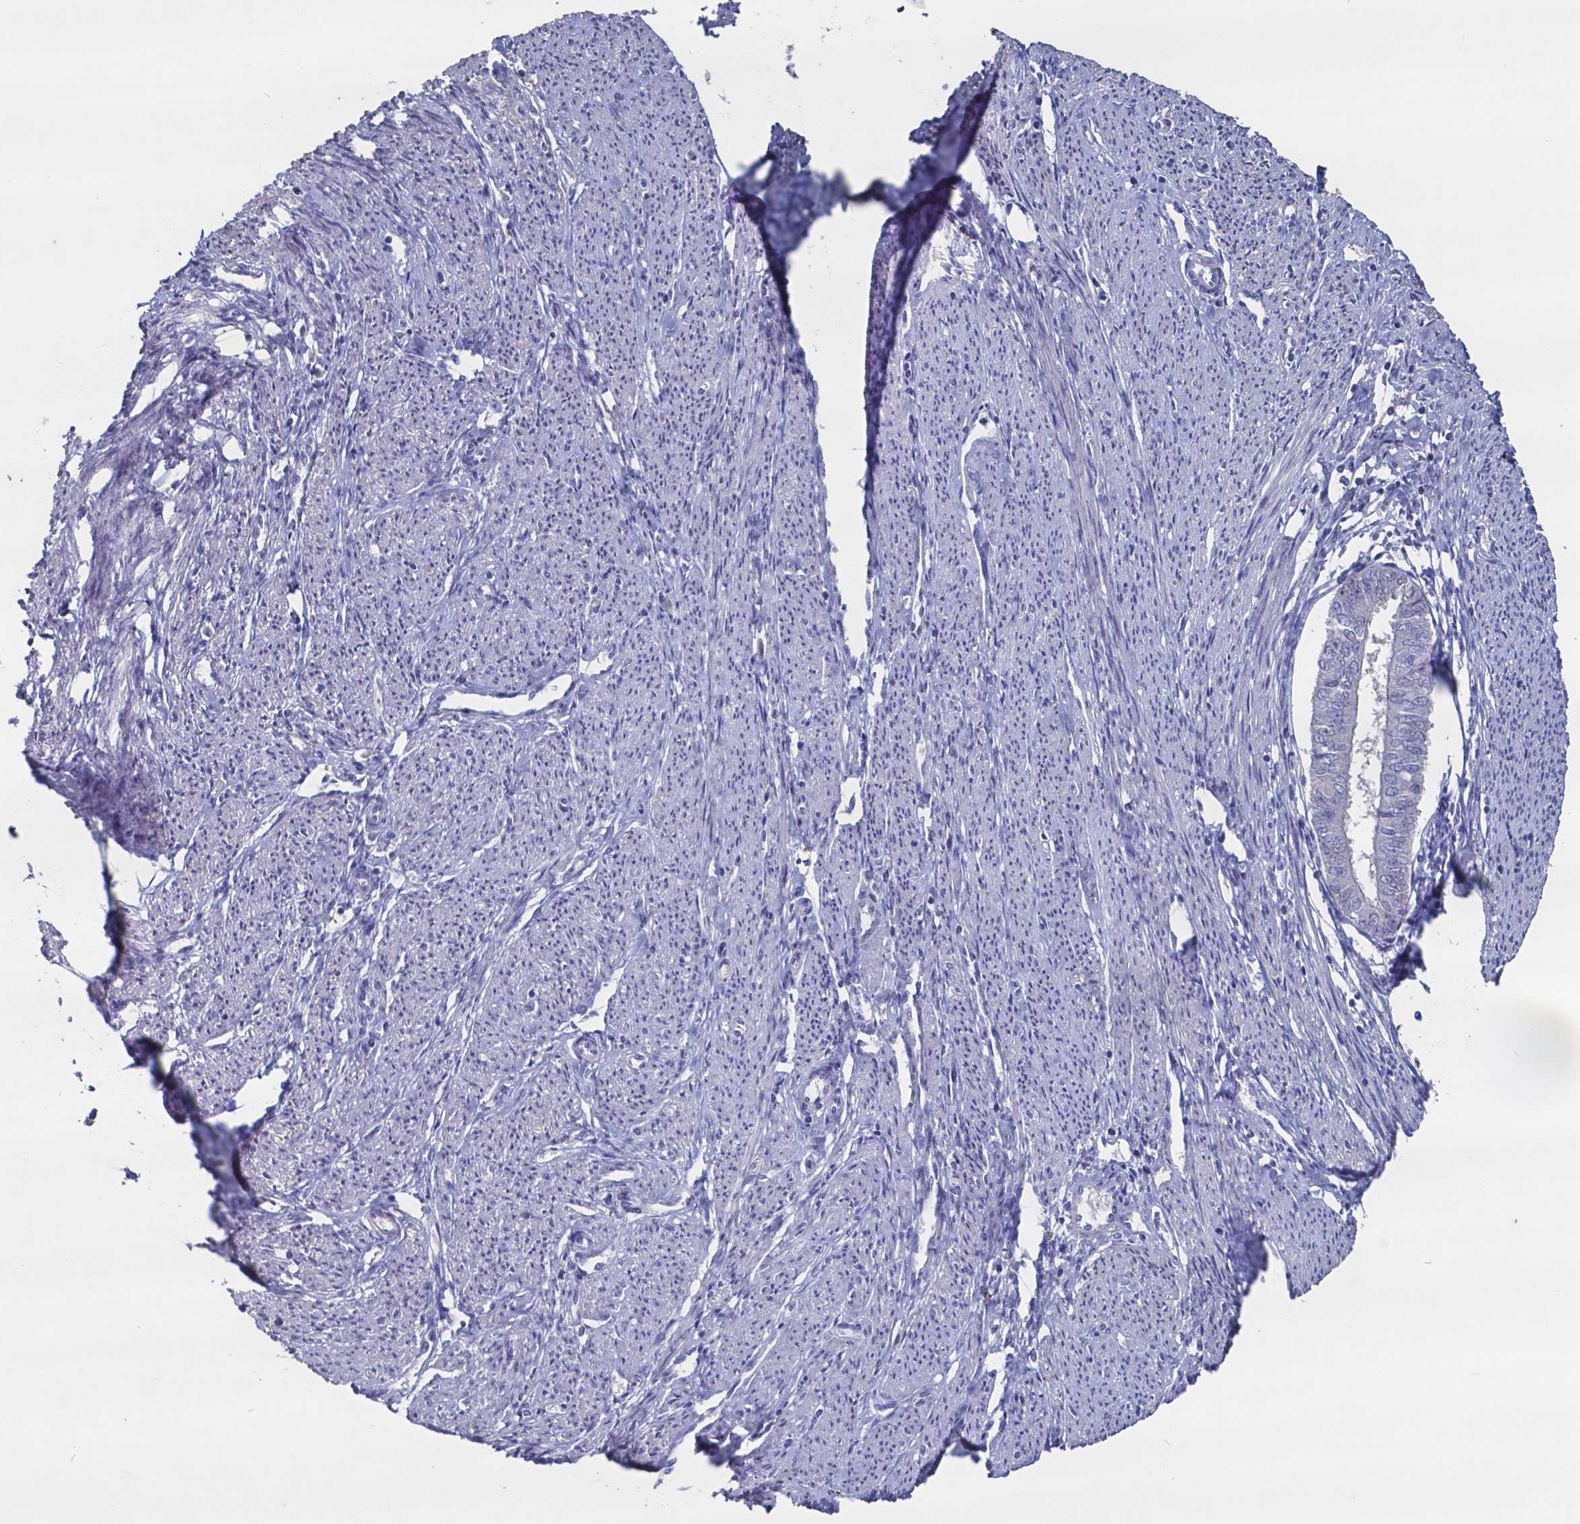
{"staining": {"intensity": "negative", "quantity": "none", "location": "none"}, "tissue": "endometrial cancer", "cell_type": "Tumor cells", "image_type": "cancer", "snomed": [{"axis": "morphology", "description": "Adenocarcinoma, NOS"}, {"axis": "topography", "description": "Endometrium"}], "caption": "Immunohistochemistry (IHC) histopathology image of human endometrial cancer (adenocarcinoma) stained for a protein (brown), which exhibits no expression in tumor cells. The staining is performed using DAB (3,3'-diaminobenzidine) brown chromogen with nuclei counter-stained in using hematoxylin.", "gene": "TTR", "patient": {"sex": "female", "age": 58}}